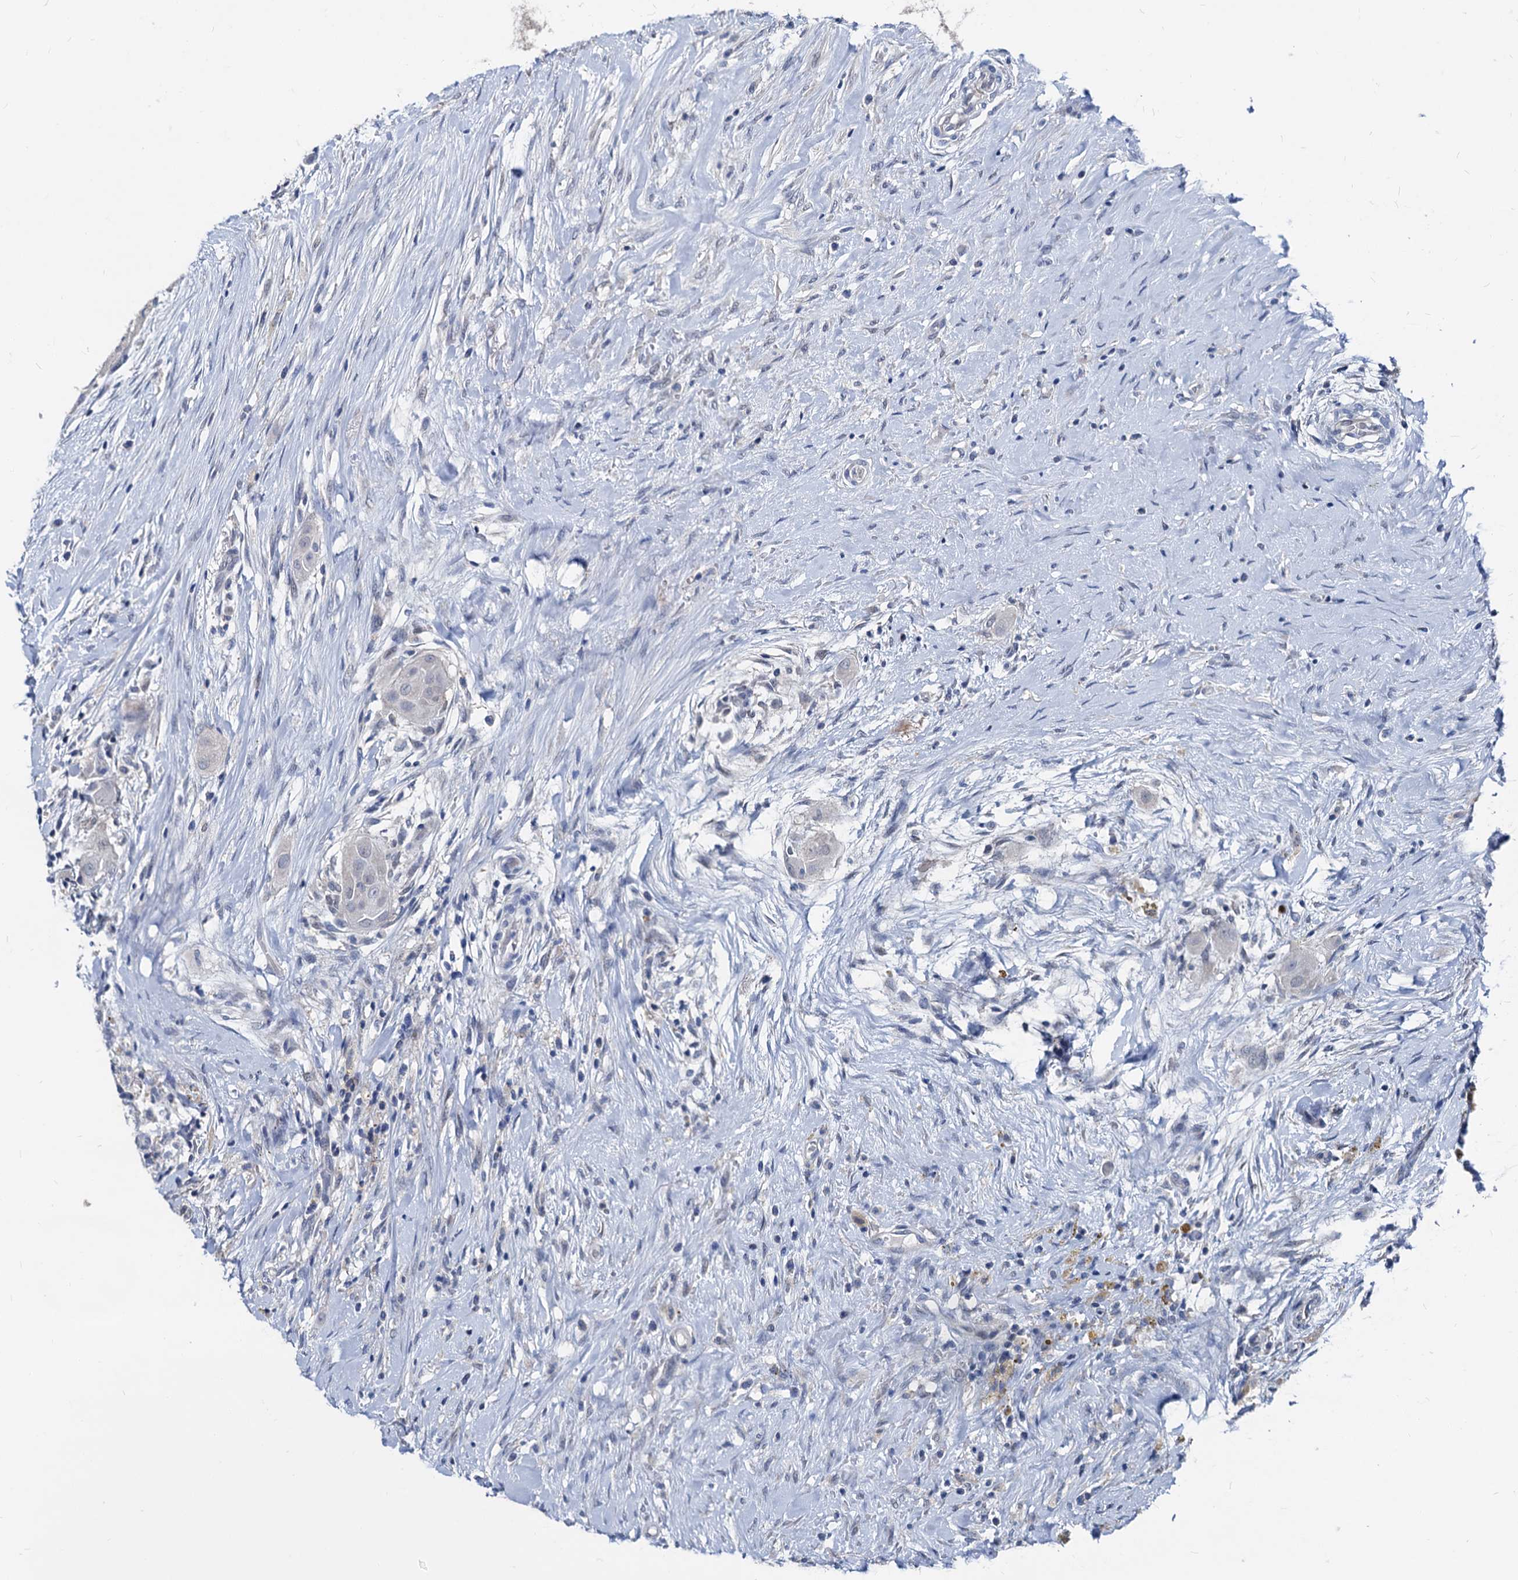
{"staining": {"intensity": "negative", "quantity": "none", "location": "none"}, "tissue": "thyroid cancer", "cell_type": "Tumor cells", "image_type": "cancer", "snomed": [{"axis": "morphology", "description": "Papillary adenocarcinoma, NOS"}, {"axis": "topography", "description": "Thyroid gland"}], "caption": "Tumor cells are negative for protein expression in human papillary adenocarcinoma (thyroid). (DAB (3,3'-diaminobenzidine) immunohistochemistry, high magnification).", "gene": "GLO1", "patient": {"sex": "female", "age": 59}}